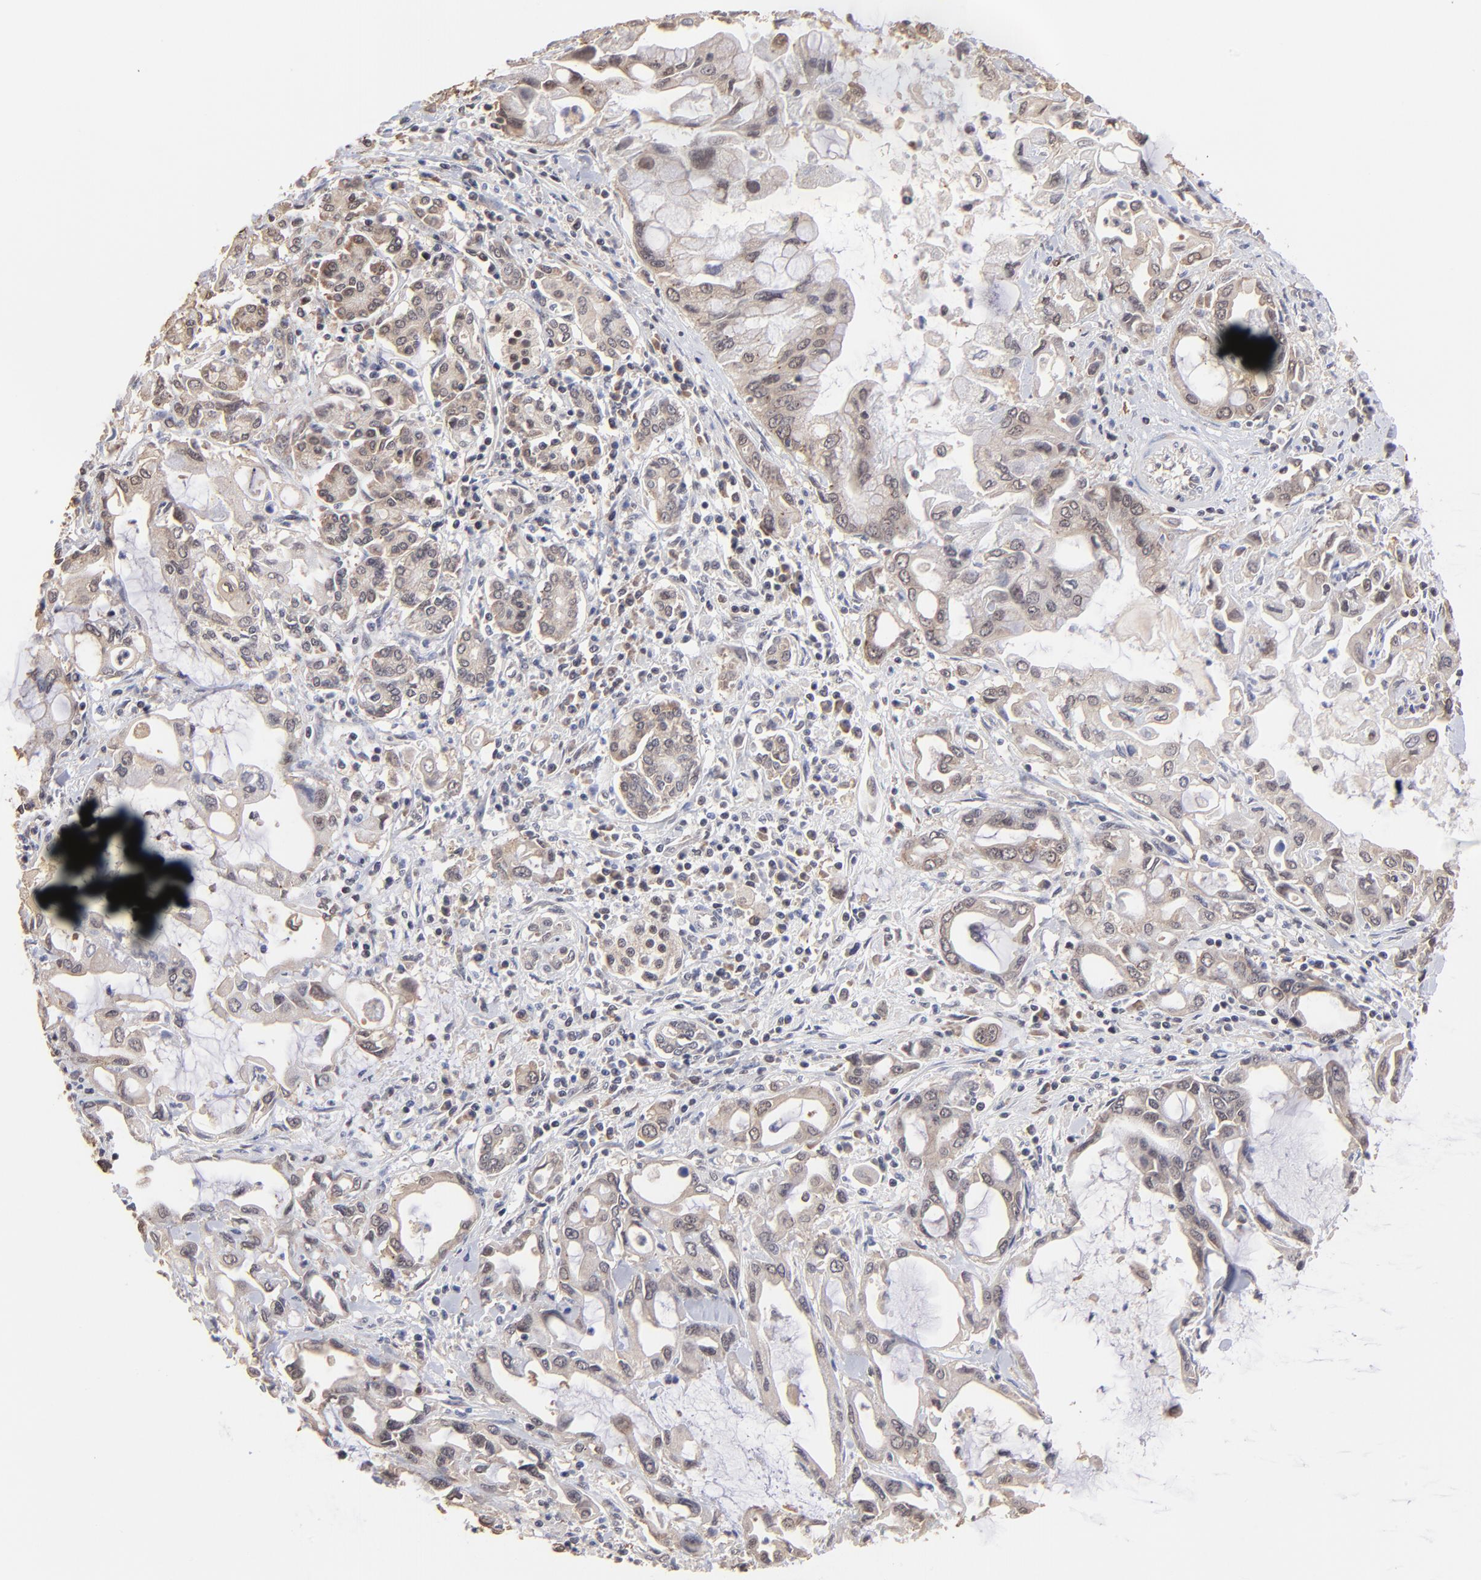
{"staining": {"intensity": "weak", "quantity": "25%-75%", "location": "cytoplasmic/membranous,nuclear"}, "tissue": "pancreatic cancer", "cell_type": "Tumor cells", "image_type": "cancer", "snomed": [{"axis": "morphology", "description": "Adenocarcinoma, NOS"}, {"axis": "topography", "description": "Pancreas"}], "caption": "Immunohistochemical staining of pancreatic adenocarcinoma exhibits low levels of weak cytoplasmic/membranous and nuclear staining in approximately 25%-75% of tumor cells.", "gene": "BRPF1", "patient": {"sex": "female", "age": 57}}